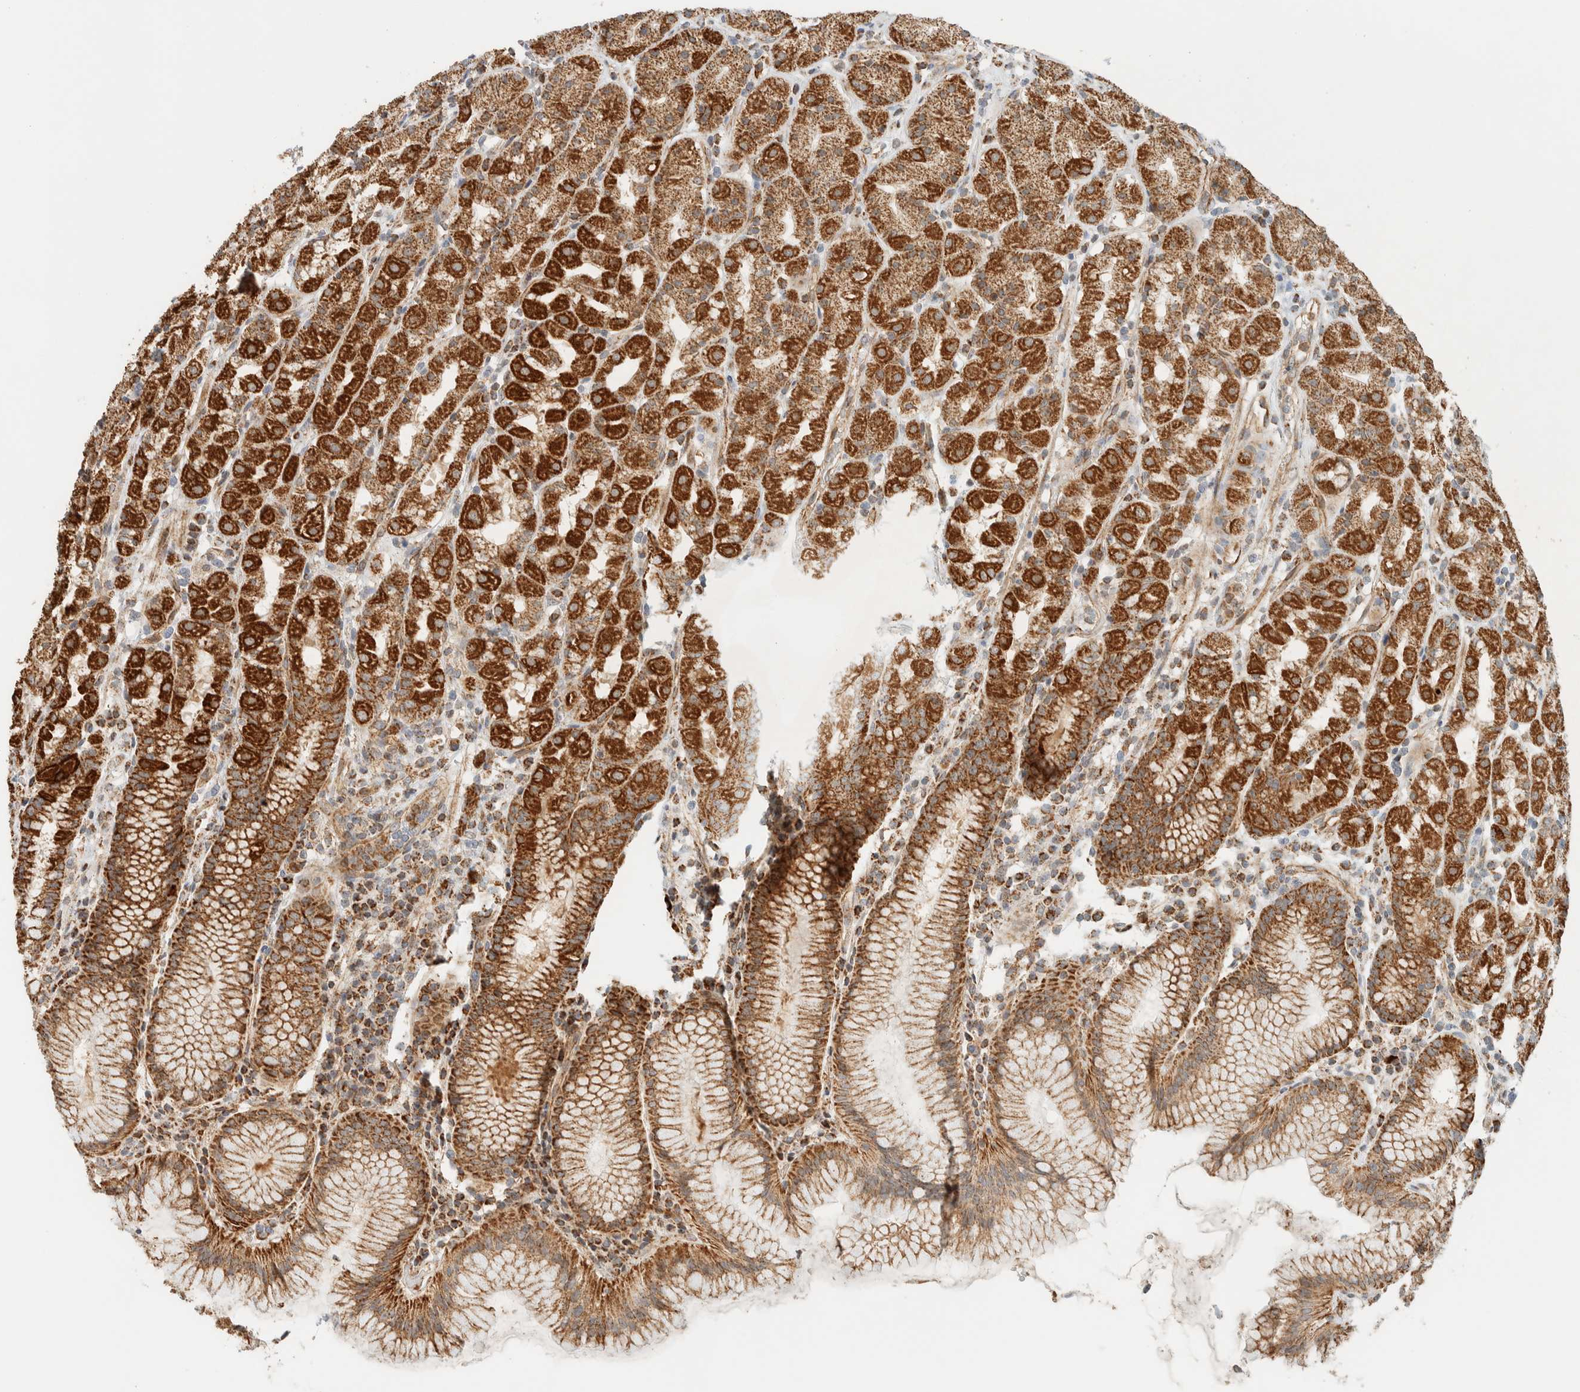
{"staining": {"intensity": "strong", "quantity": ">75%", "location": "cytoplasmic/membranous"}, "tissue": "stomach", "cell_type": "Glandular cells", "image_type": "normal", "snomed": [{"axis": "morphology", "description": "Normal tissue, NOS"}, {"axis": "topography", "description": "Stomach, lower"}], "caption": "Strong cytoplasmic/membranous staining for a protein is identified in about >75% of glandular cells of benign stomach using immunohistochemistry (IHC).", "gene": "KIFAP3", "patient": {"sex": "female", "age": 56}}